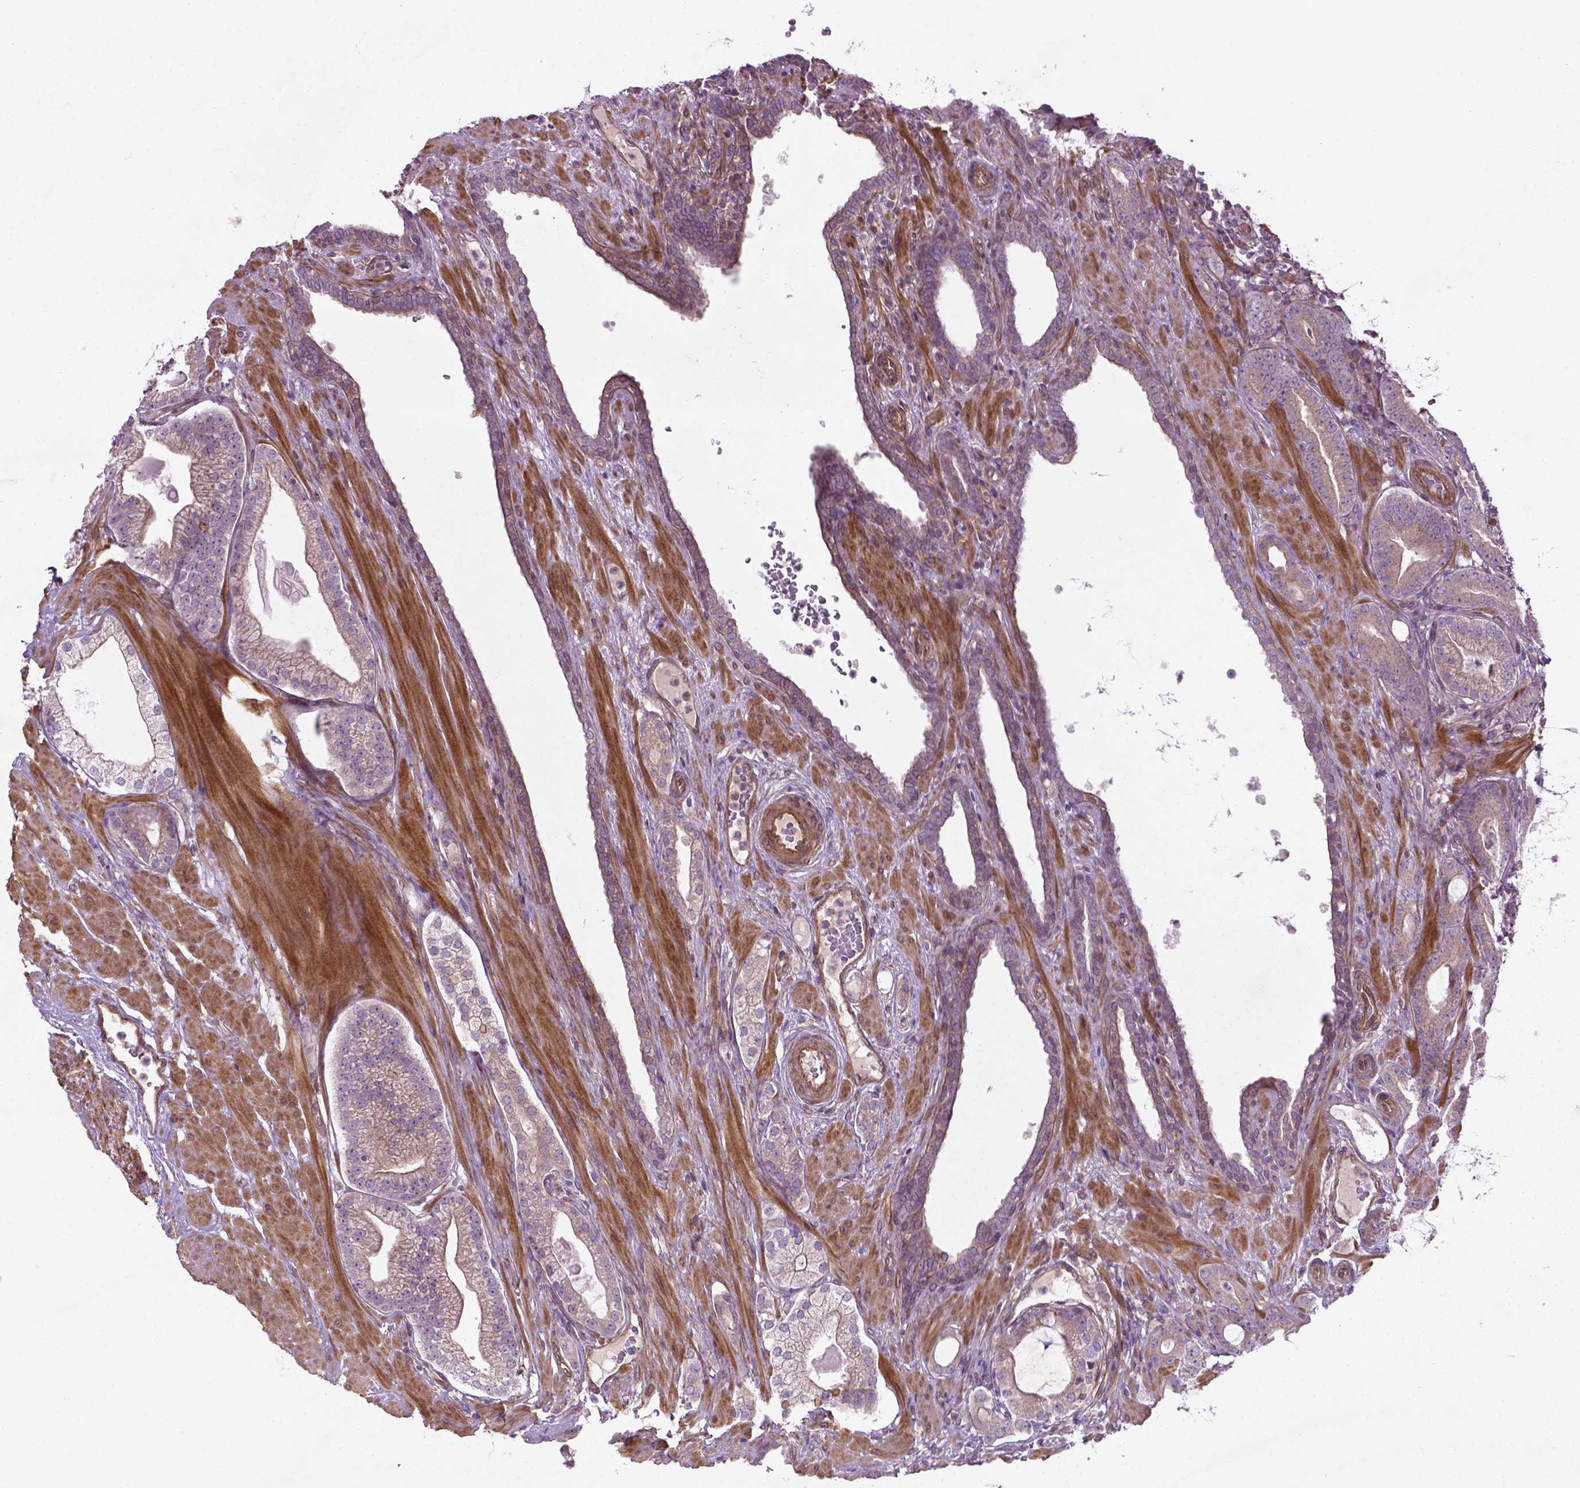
{"staining": {"intensity": "weak", "quantity": "25%-75%", "location": "cytoplasmic/membranous"}, "tissue": "prostate cancer", "cell_type": "Tumor cells", "image_type": "cancer", "snomed": [{"axis": "morphology", "description": "Adenocarcinoma, Low grade"}, {"axis": "topography", "description": "Prostate"}], "caption": "A low amount of weak cytoplasmic/membranous expression is present in about 25%-75% of tumor cells in prostate cancer tissue.", "gene": "TCHP", "patient": {"sex": "male", "age": 57}}